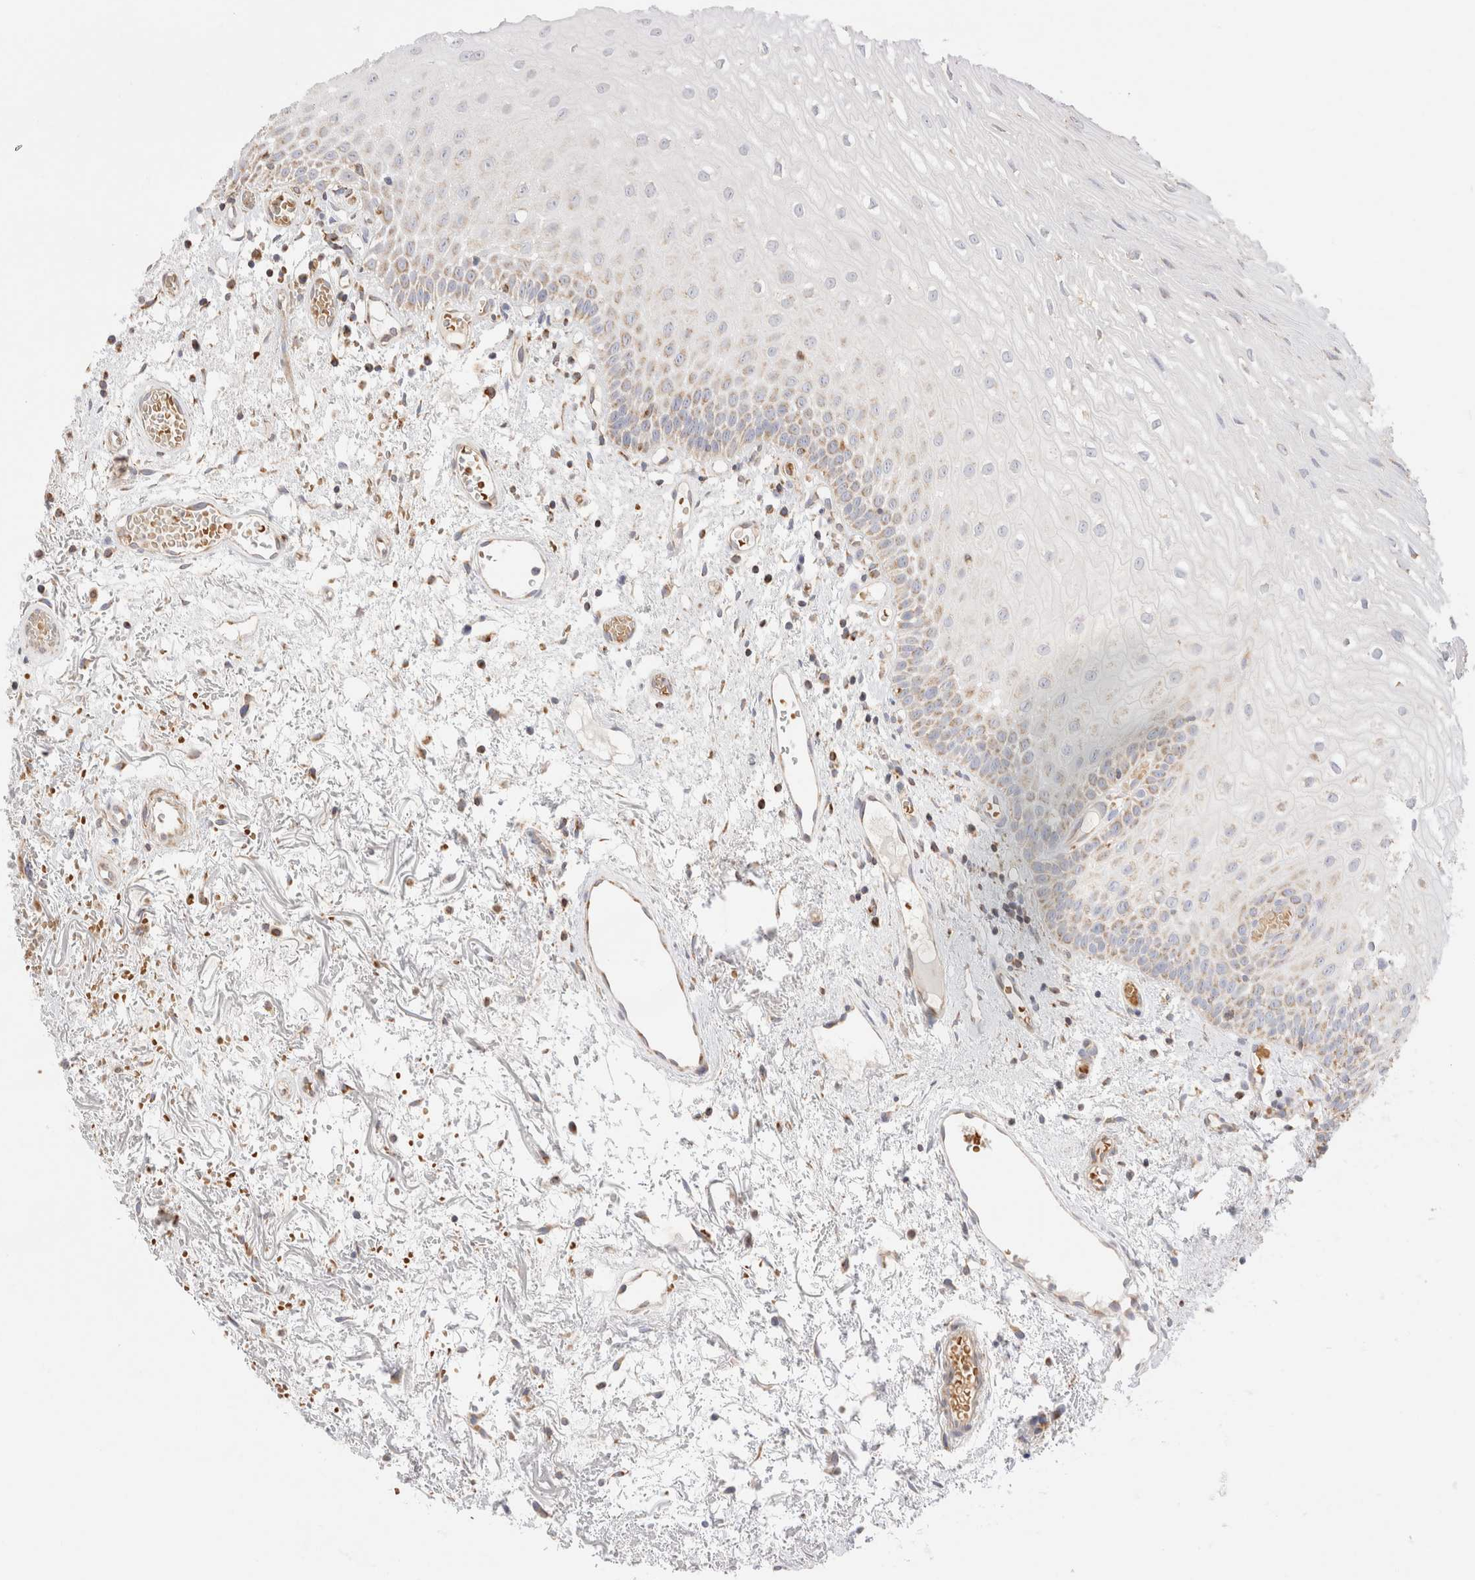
{"staining": {"intensity": "weak", "quantity": "<25%", "location": "cytoplasmic/membranous"}, "tissue": "oral mucosa", "cell_type": "Squamous epithelial cells", "image_type": "normal", "snomed": [{"axis": "morphology", "description": "Normal tissue, NOS"}, {"axis": "topography", "description": "Oral tissue"}], "caption": "A micrograph of oral mucosa stained for a protein shows no brown staining in squamous epithelial cells.", "gene": "TMPPE", "patient": {"sex": "male", "age": 52}}